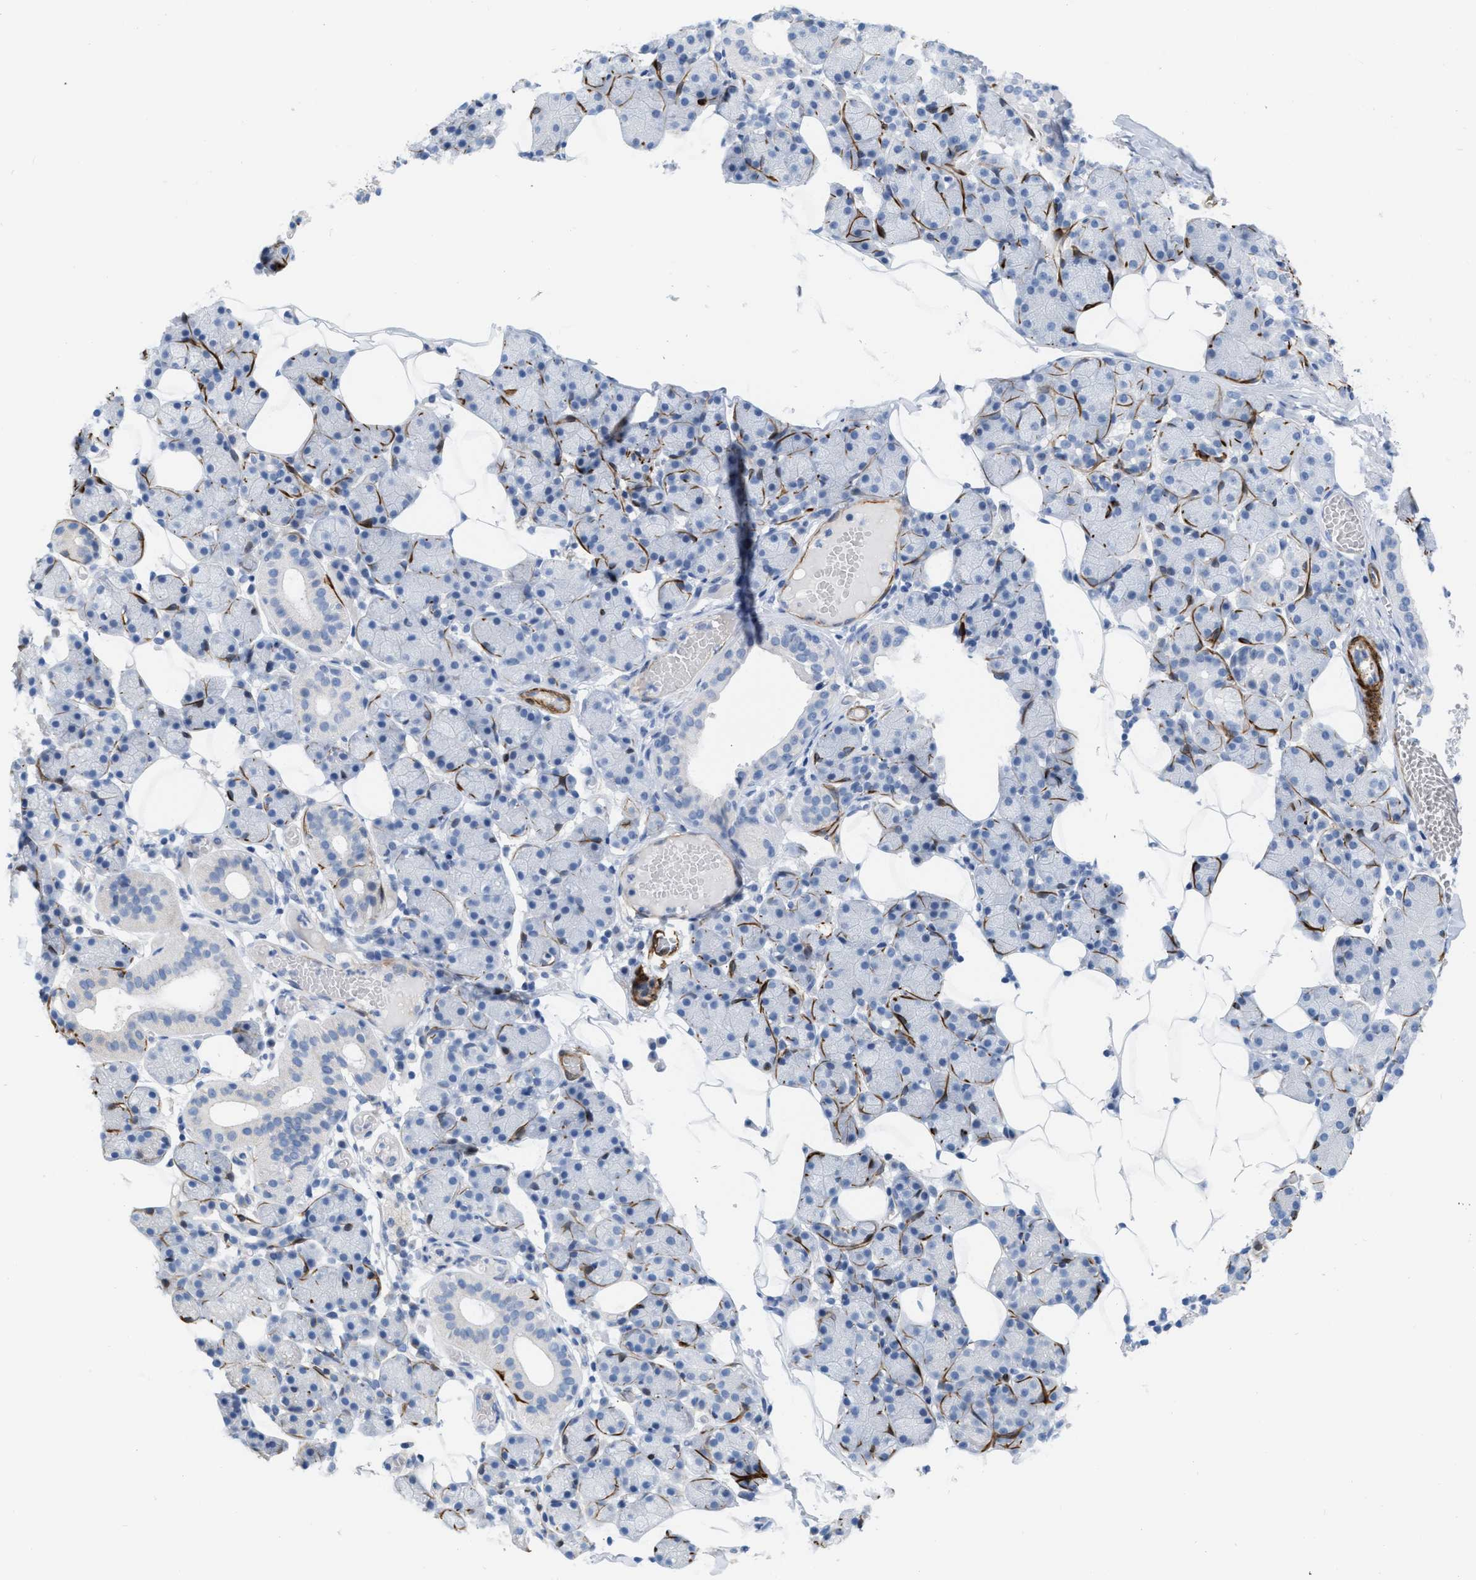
{"staining": {"intensity": "negative", "quantity": "none", "location": "none"}, "tissue": "salivary gland", "cell_type": "Glandular cells", "image_type": "normal", "snomed": [{"axis": "morphology", "description": "Normal tissue, NOS"}, {"axis": "topography", "description": "Salivary gland"}], "caption": "Photomicrograph shows no significant protein positivity in glandular cells of normal salivary gland.", "gene": "TAGLN", "patient": {"sex": "female", "age": 33}}